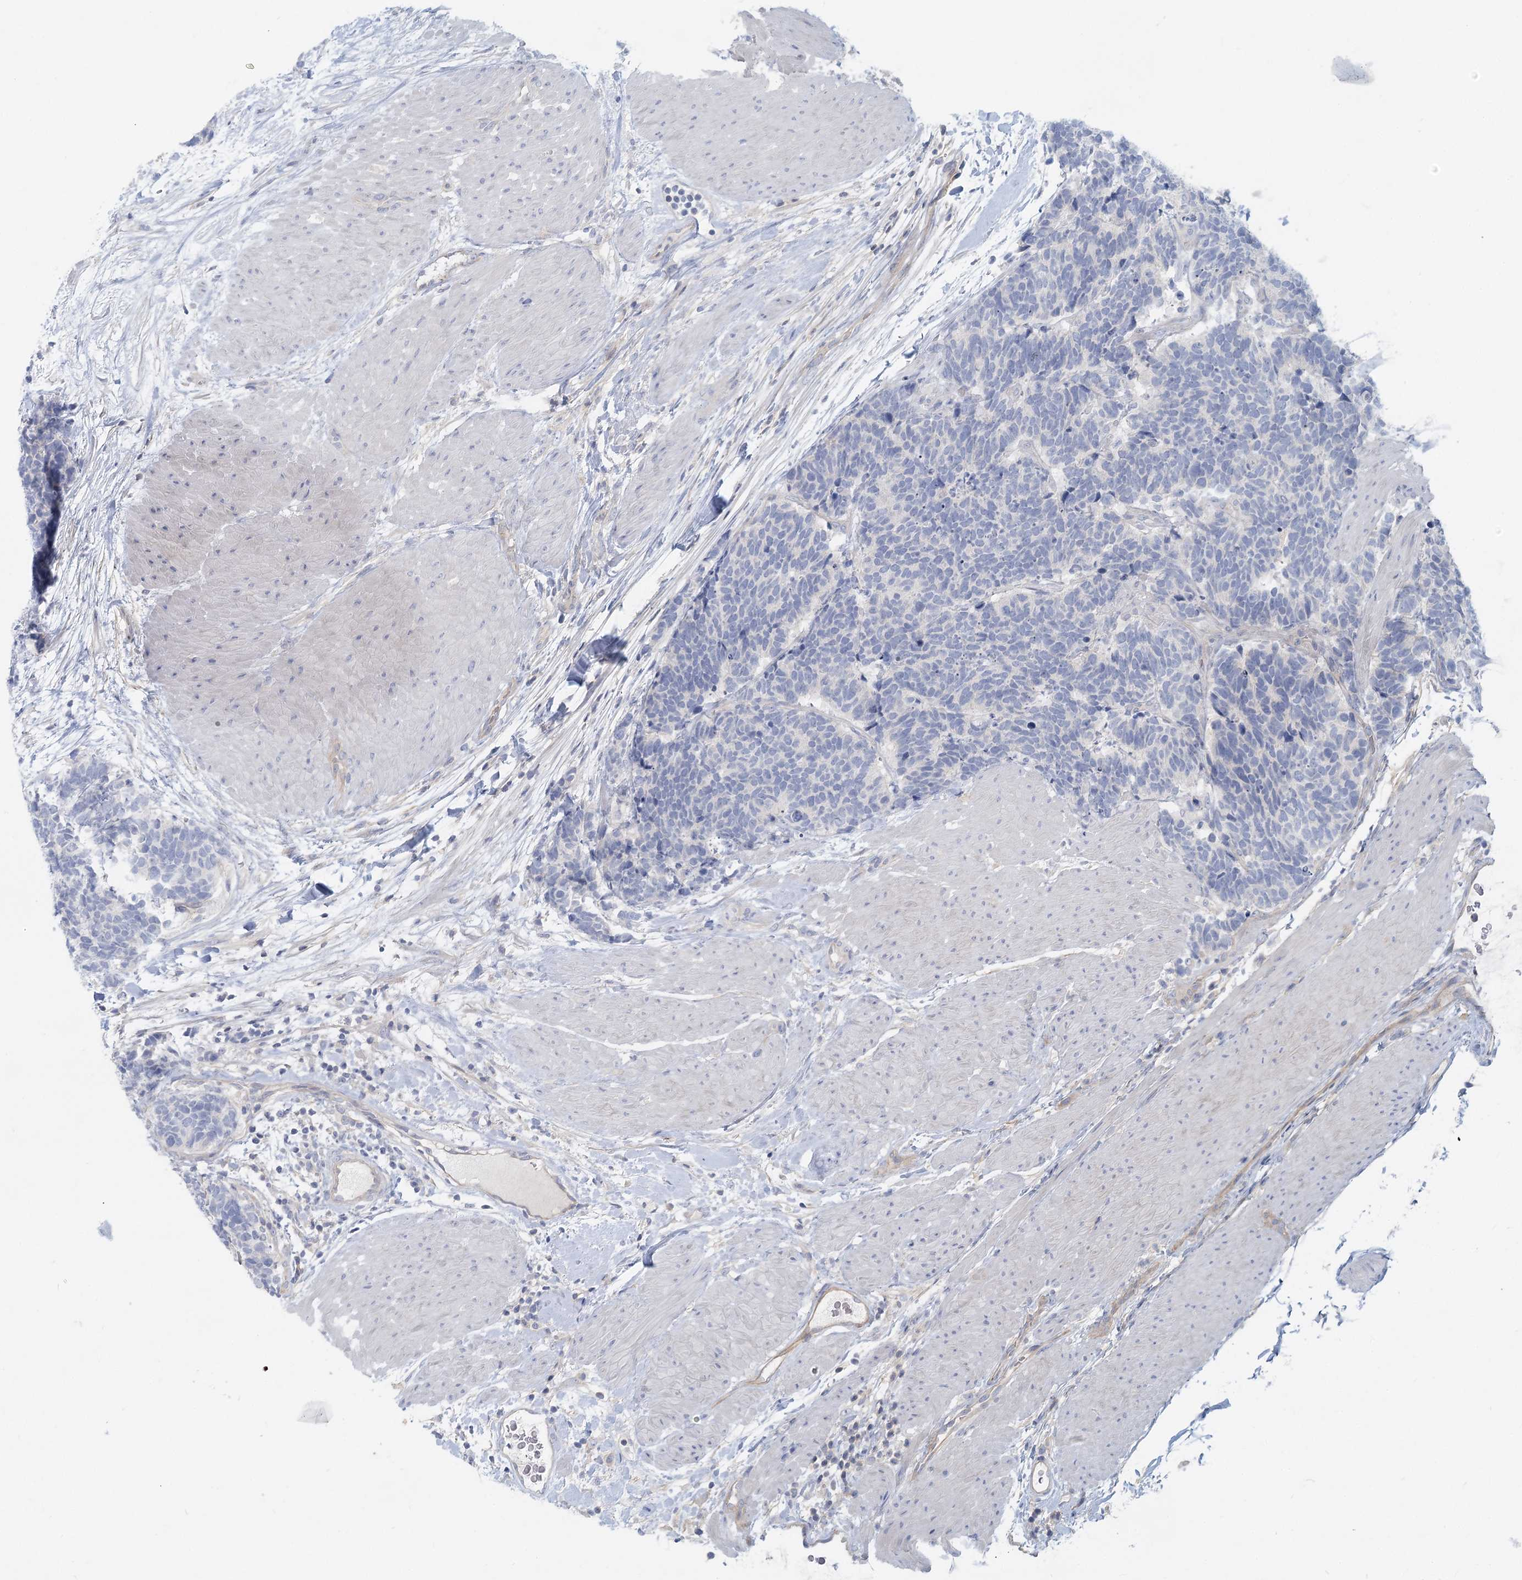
{"staining": {"intensity": "negative", "quantity": "none", "location": "none"}, "tissue": "carcinoid", "cell_type": "Tumor cells", "image_type": "cancer", "snomed": [{"axis": "morphology", "description": "Carcinoma, NOS"}, {"axis": "morphology", "description": "Carcinoid, malignant, NOS"}, {"axis": "topography", "description": "Urinary bladder"}], "caption": "Protein analysis of carcinoid shows no significant staining in tumor cells. (DAB immunohistochemistry visualized using brightfield microscopy, high magnification).", "gene": "DNMBP", "patient": {"sex": "male", "age": 57}}